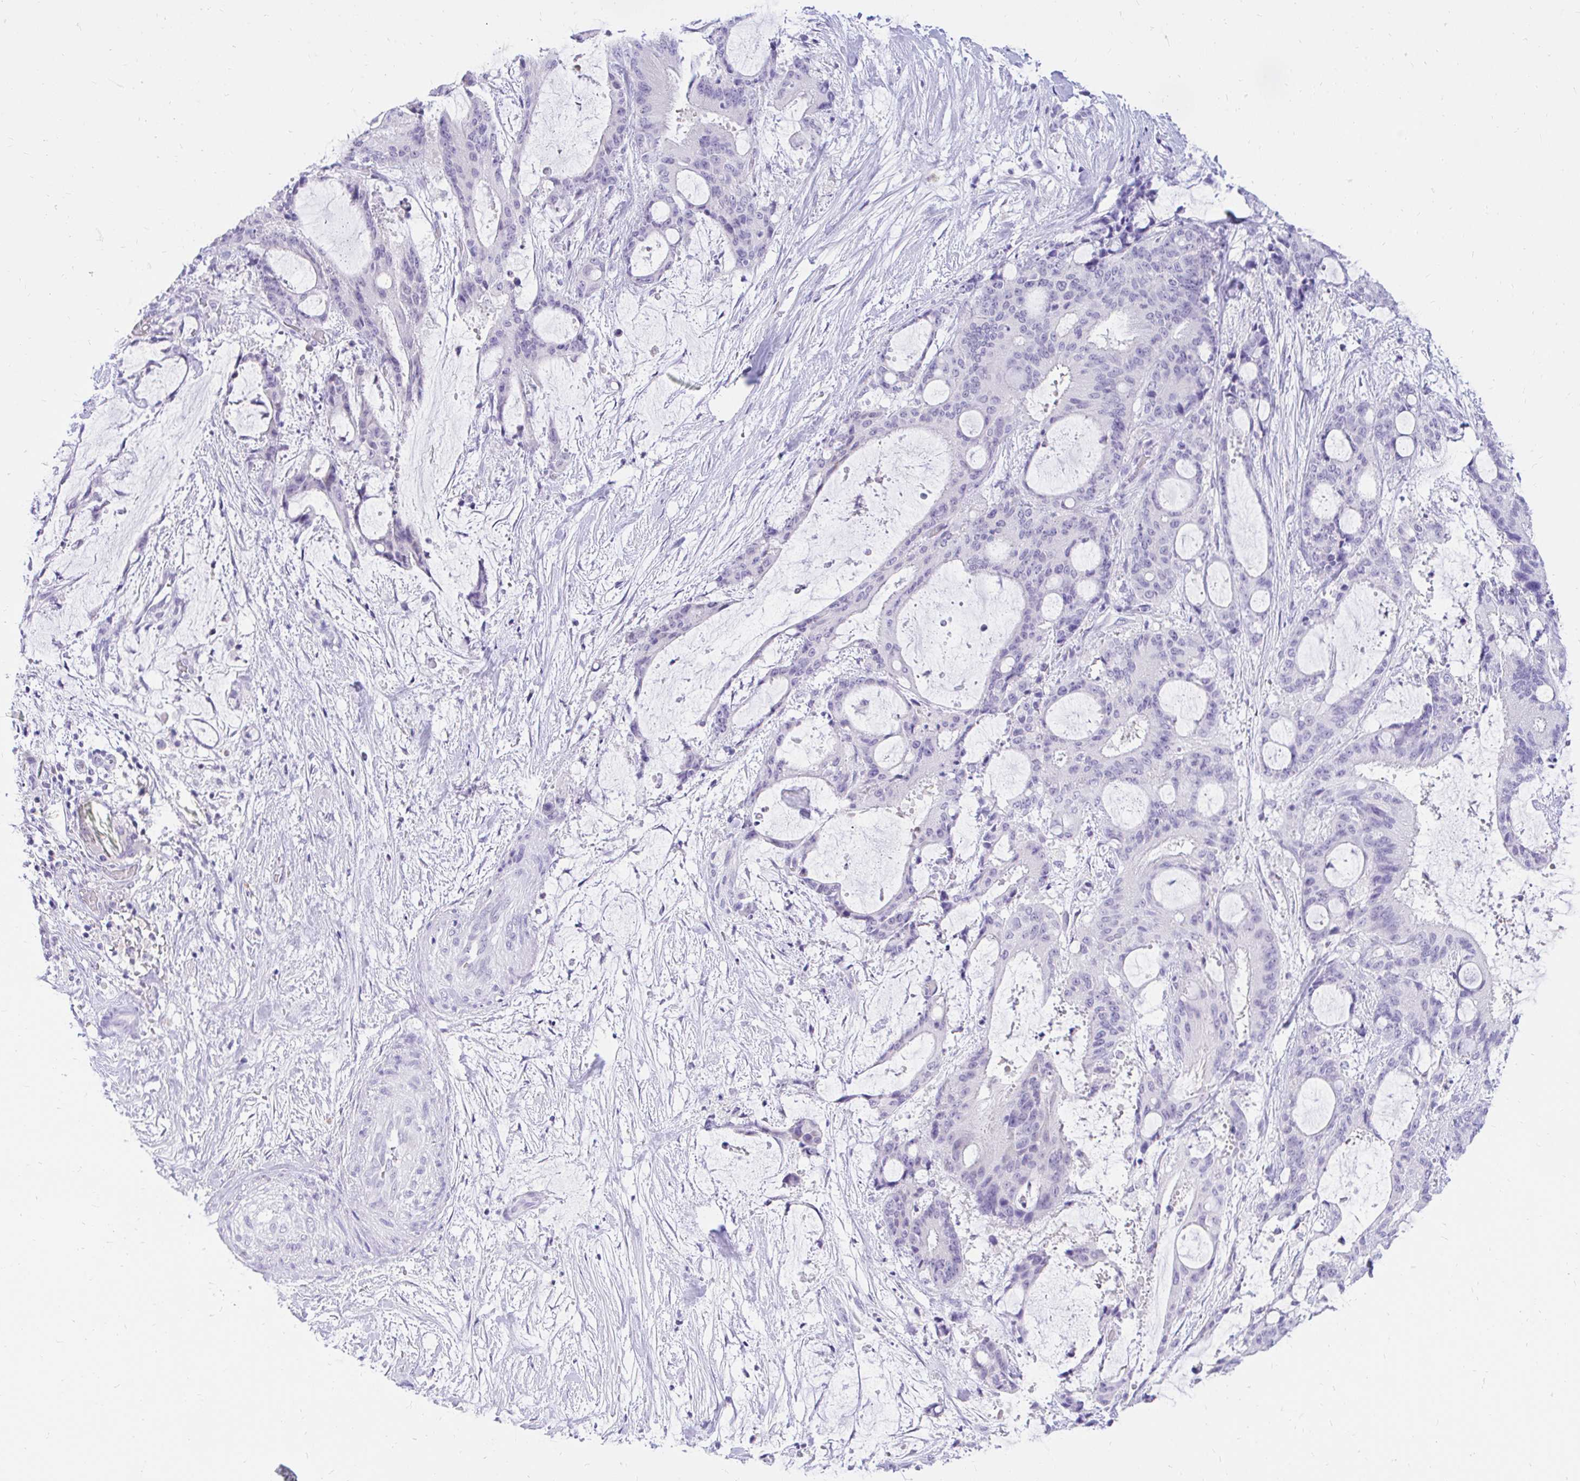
{"staining": {"intensity": "negative", "quantity": "none", "location": "none"}, "tissue": "liver cancer", "cell_type": "Tumor cells", "image_type": "cancer", "snomed": [{"axis": "morphology", "description": "Normal tissue, NOS"}, {"axis": "morphology", "description": "Cholangiocarcinoma"}, {"axis": "topography", "description": "Liver"}, {"axis": "topography", "description": "Peripheral nerve tissue"}], "caption": "Liver cancer (cholangiocarcinoma) was stained to show a protein in brown. There is no significant positivity in tumor cells.", "gene": "FATE1", "patient": {"sex": "female", "age": 73}}